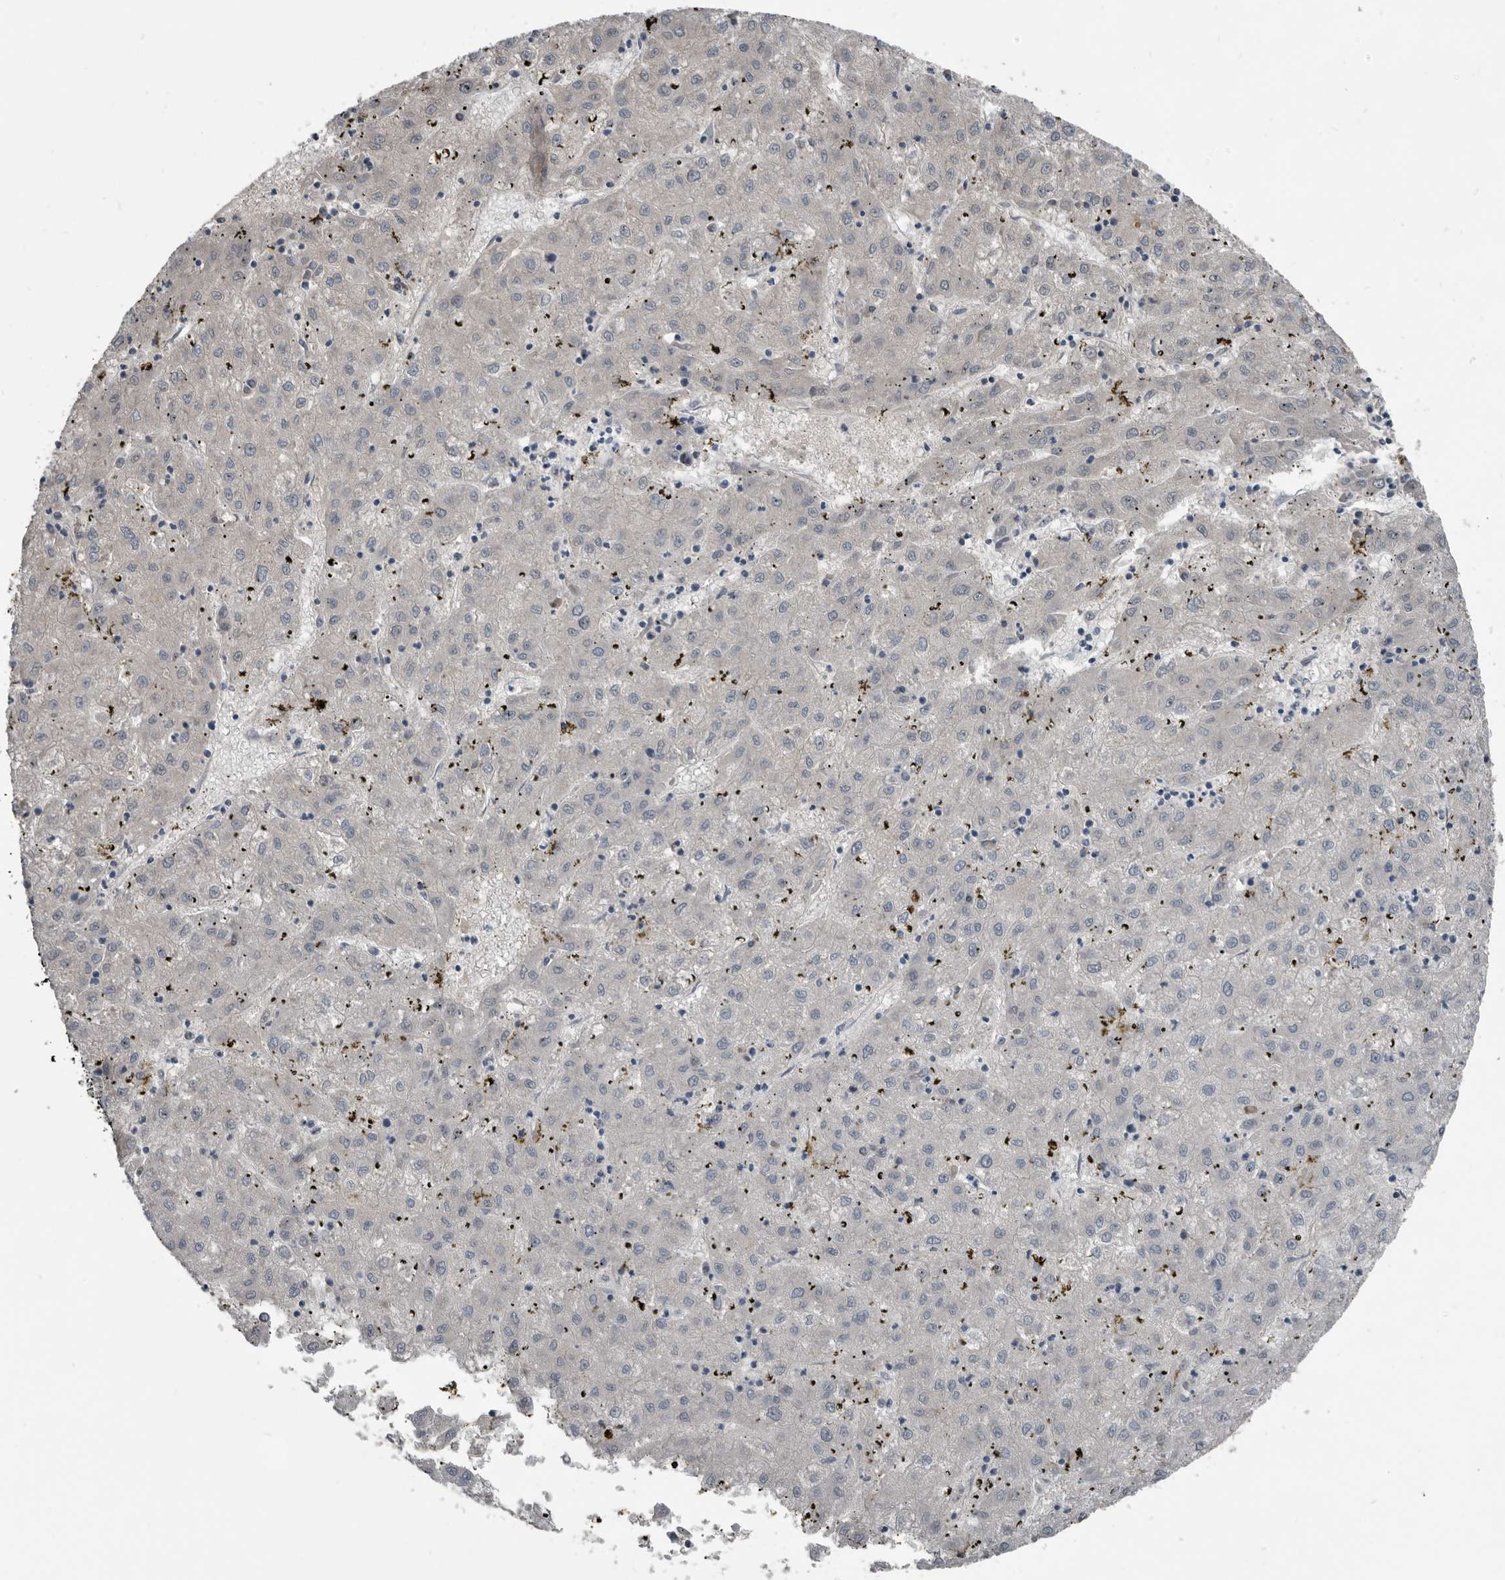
{"staining": {"intensity": "negative", "quantity": "none", "location": "none"}, "tissue": "liver cancer", "cell_type": "Tumor cells", "image_type": "cancer", "snomed": [{"axis": "morphology", "description": "Carcinoma, Hepatocellular, NOS"}, {"axis": "topography", "description": "Liver"}], "caption": "Tumor cells show no significant protein staining in liver hepatocellular carcinoma. Brightfield microscopy of IHC stained with DAB (3,3'-diaminobenzidine) (brown) and hematoxylin (blue), captured at high magnification.", "gene": "C1orf216", "patient": {"sex": "male", "age": 72}}